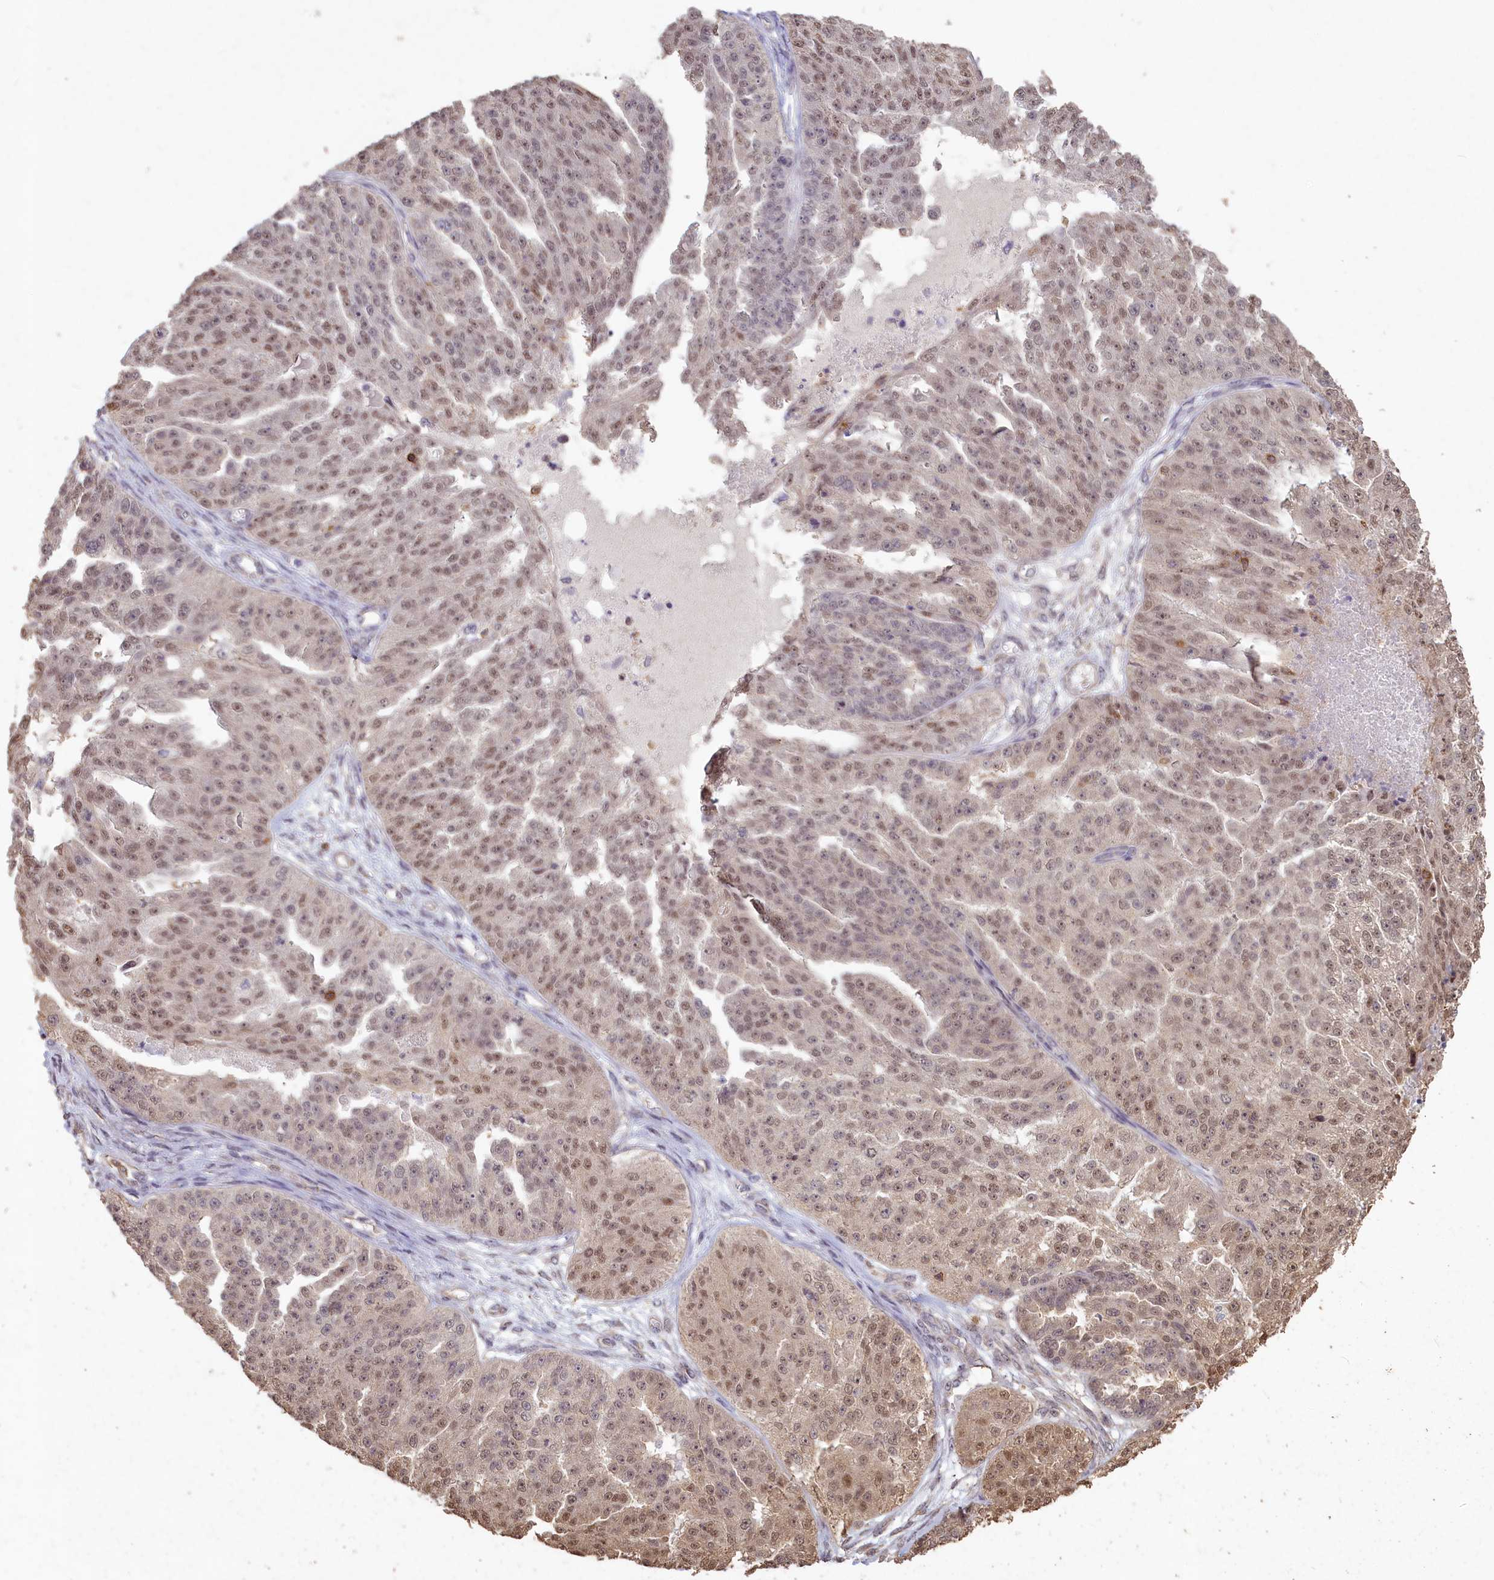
{"staining": {"intensity": "weak", "quantity": "25%-75%", "location": "cytoplasmic/membranous,nuclear"}, "tissue": "ovarian cancer", "cell_type": "Tumor cells", "image_type": "cancer", "snomed": [{"axis": "morphology", "description": "Cystadenocarcinoma, serous, NOS"}, {"axis": "topography", "description": "Ovary"}], "caption": "Human ovarian cancer stained for a protein (brown) demonstrates weak cytoplasmic/membranous and nuclear positive staining in approximately 25%-75% of tumor cells.", "gene": "MADD", "patient": {"sex": "female", "age": 58}}